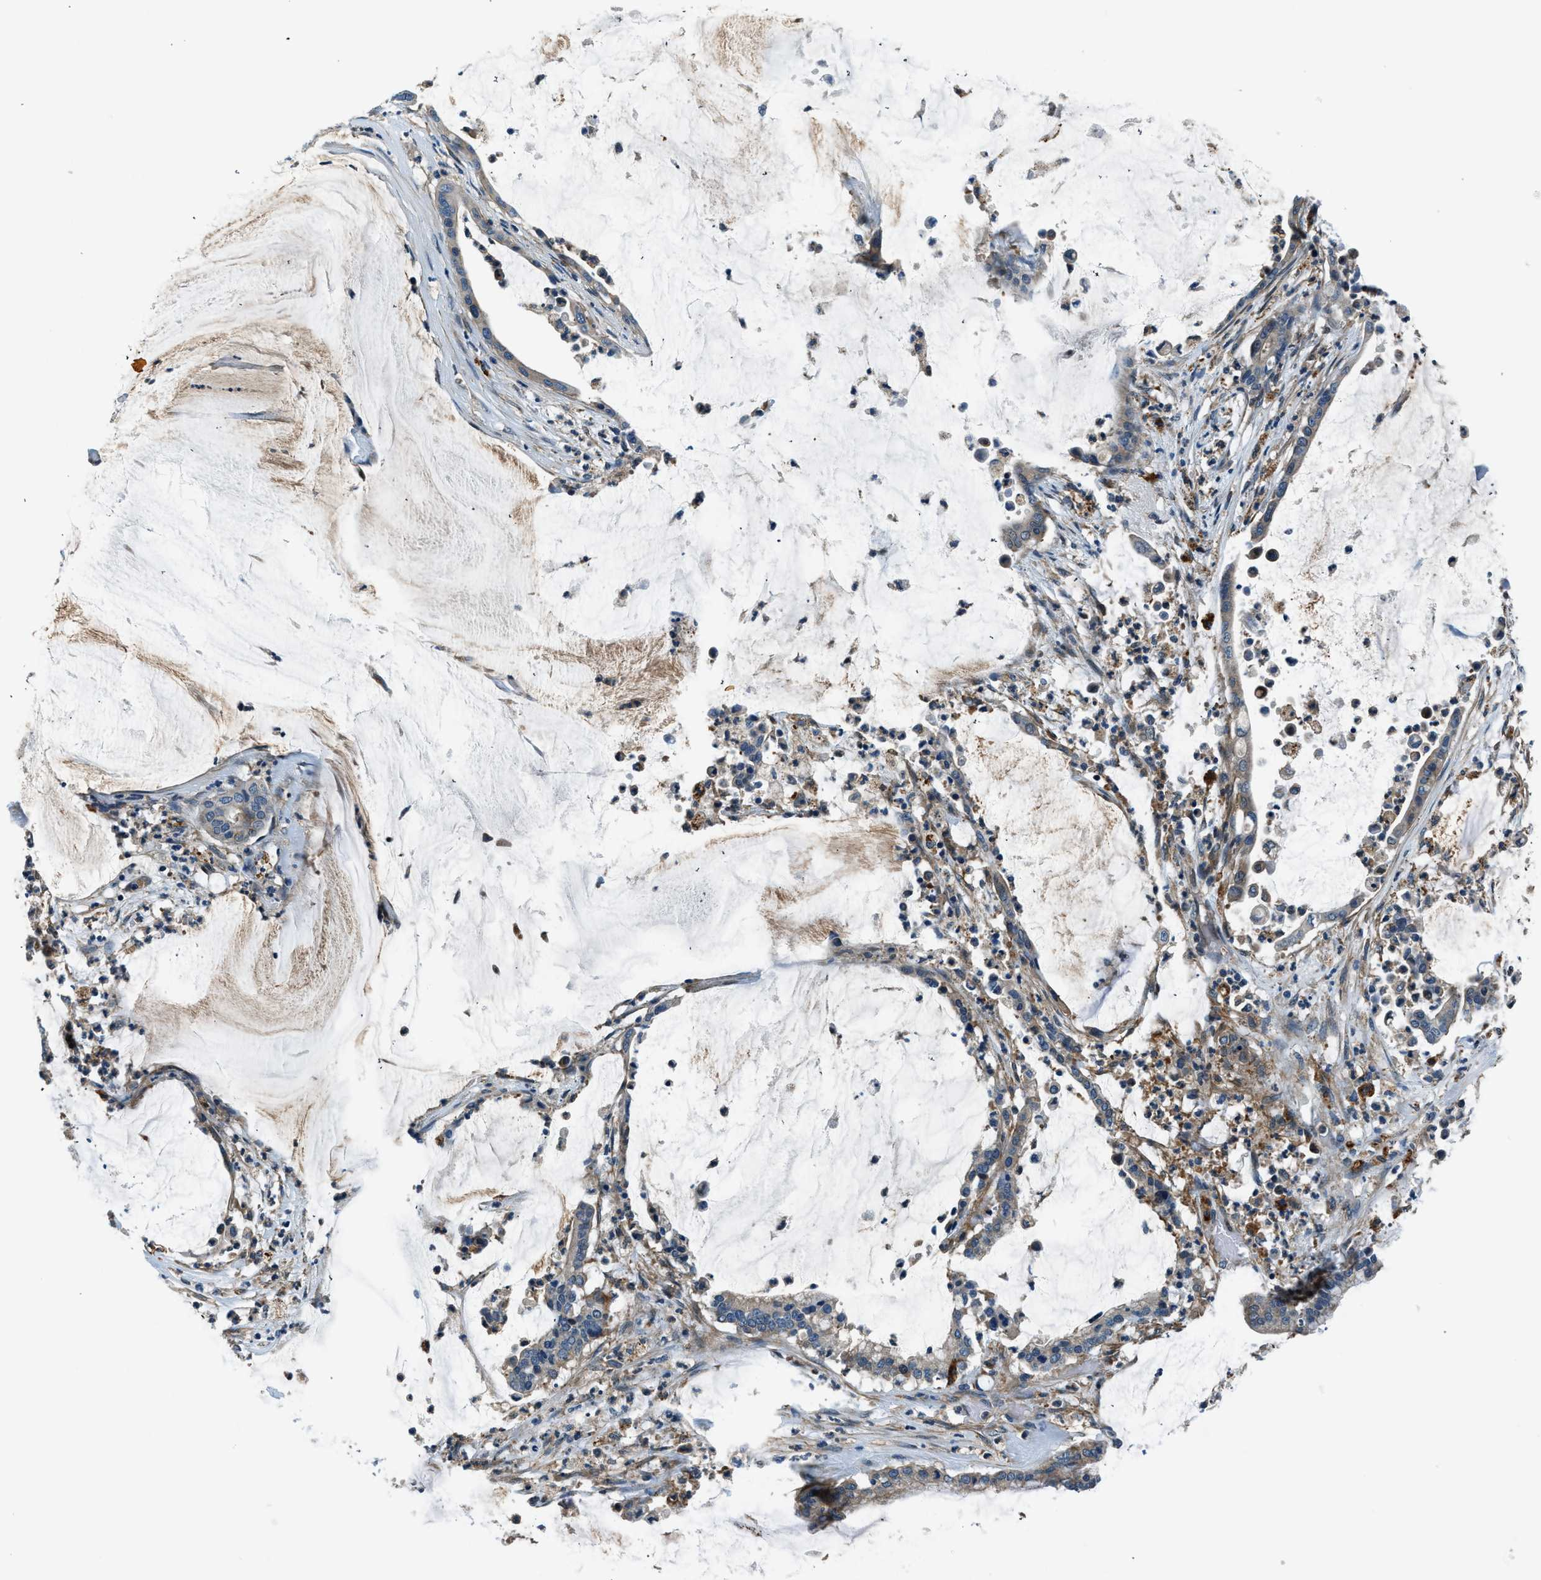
{"staining": {"intensity": "weak", "quantity": "<25%", "location": "cytoplasmic/membranous"}, "tissue": "pancreatic cancer", "cell_type": "Tumor cells", "image_type": "cancer", "snomed": [{"axis": "morphology", "description": "Adenocarcinoma, NOS"}, {"axis": "topography", "description": "Pancreas"}], "caption": "Histopathology image shows no protein expression in tumor cells of pancreatic cancer (adenocarcinoma) tissue. The staining is performed using DAB (3,3'-diaminobenzidine) brown chromogen with nuclei counter-stained in using hematoxylin.", "gene": "SLC19A2", "patient": {"sex": "male", "age": 41}}